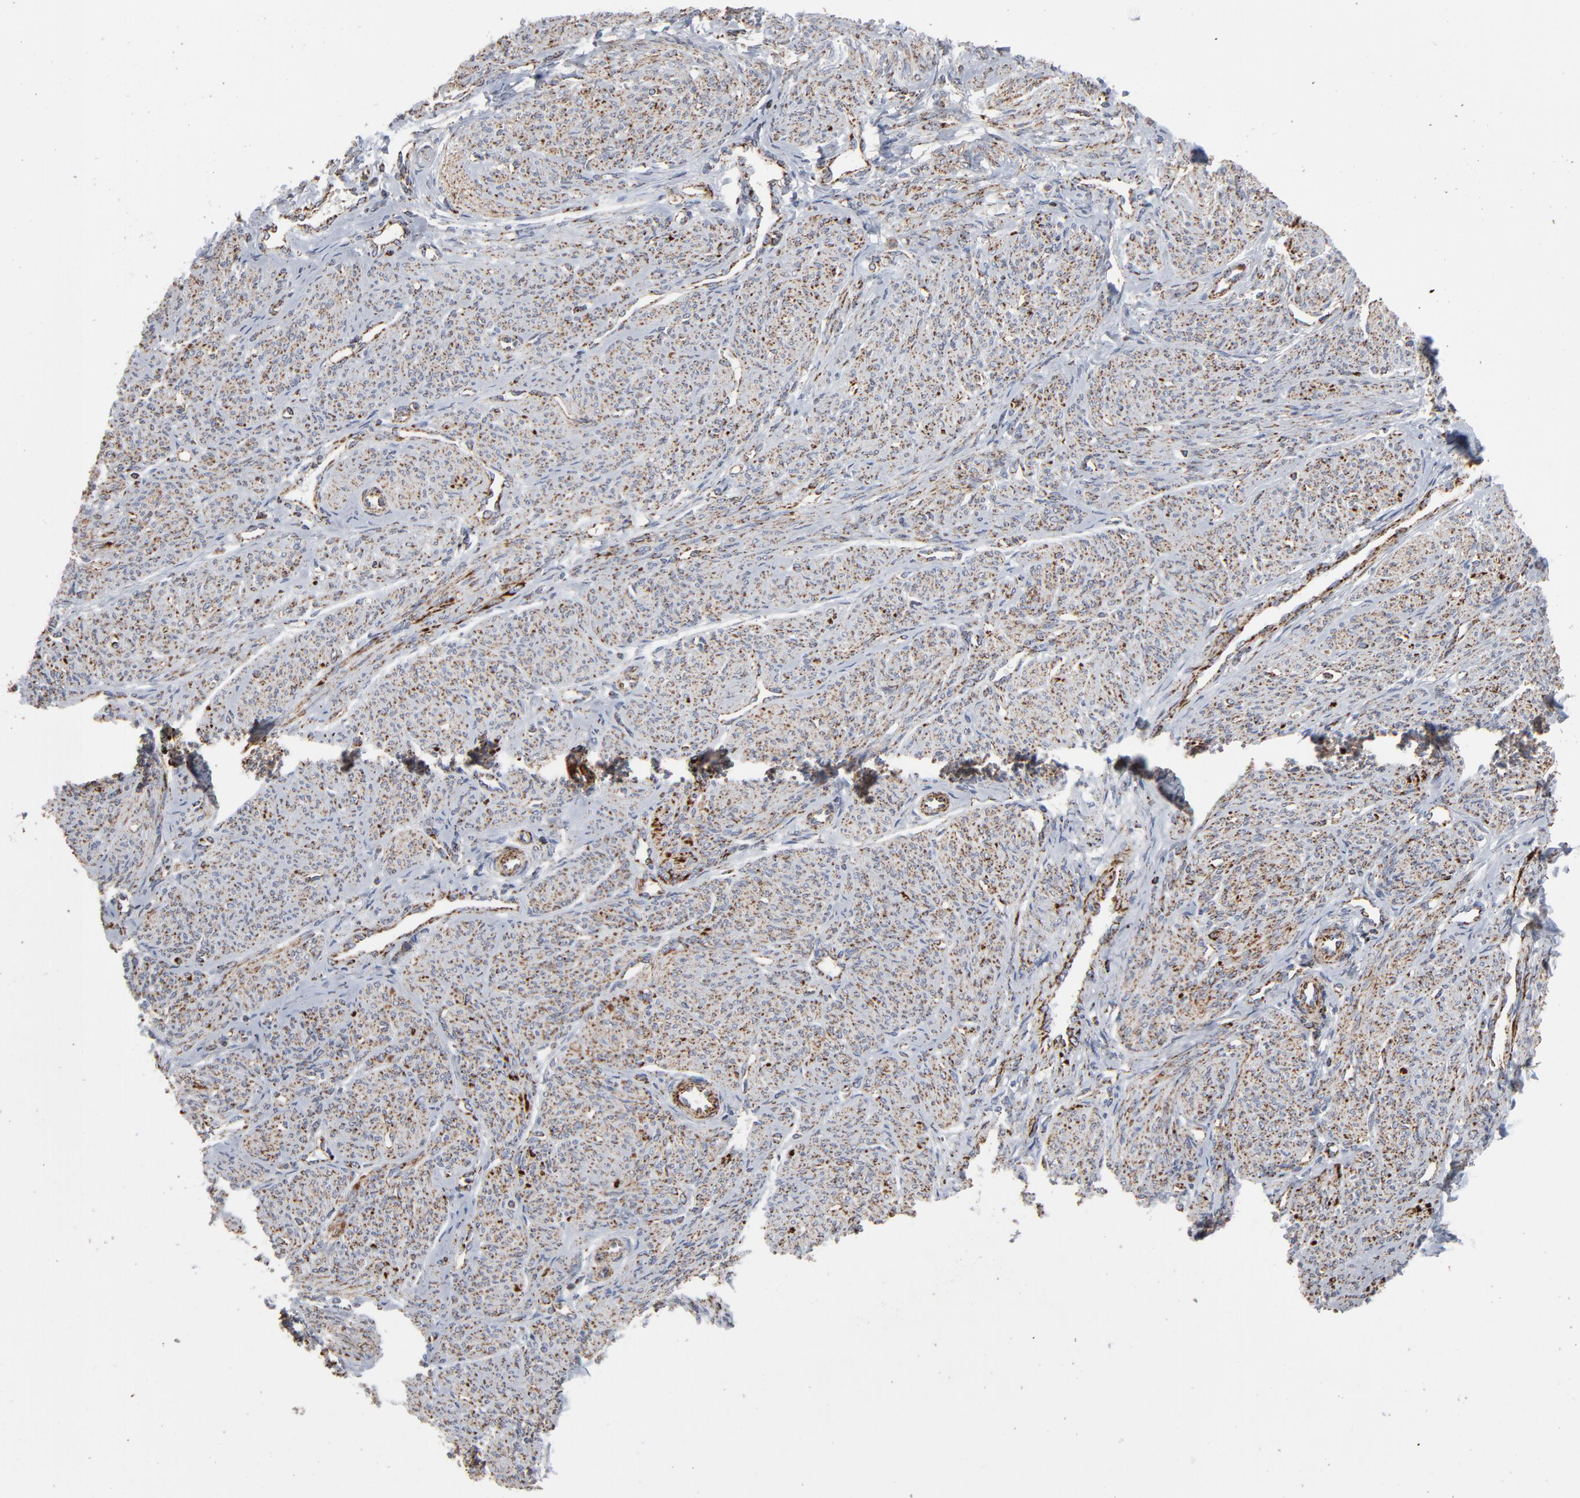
{"staining": {"intensity": "moderate", "quantity": ">75%", "location": "cytoplasmic/membranous"}, "tissue": "smooth muscle", "cell_type": "Smooth muscle cells", "image_type": "normal", "snomed": [{"axis": "morphology", "description": "Normal tissue, NOS"}, {"axis": "topography", "description": "Smooth muscle"}], "caption": "Brown immunohistochemical staining in unremarkable human smooth muscle shows moderate cytoplasmic/membranous staining in about >75% of smooth muscle cells. (IHC, brightfield microscopy, high magnification).", "gene": "UQCRC1", "patient": {"sex": "female", "age": 65}}